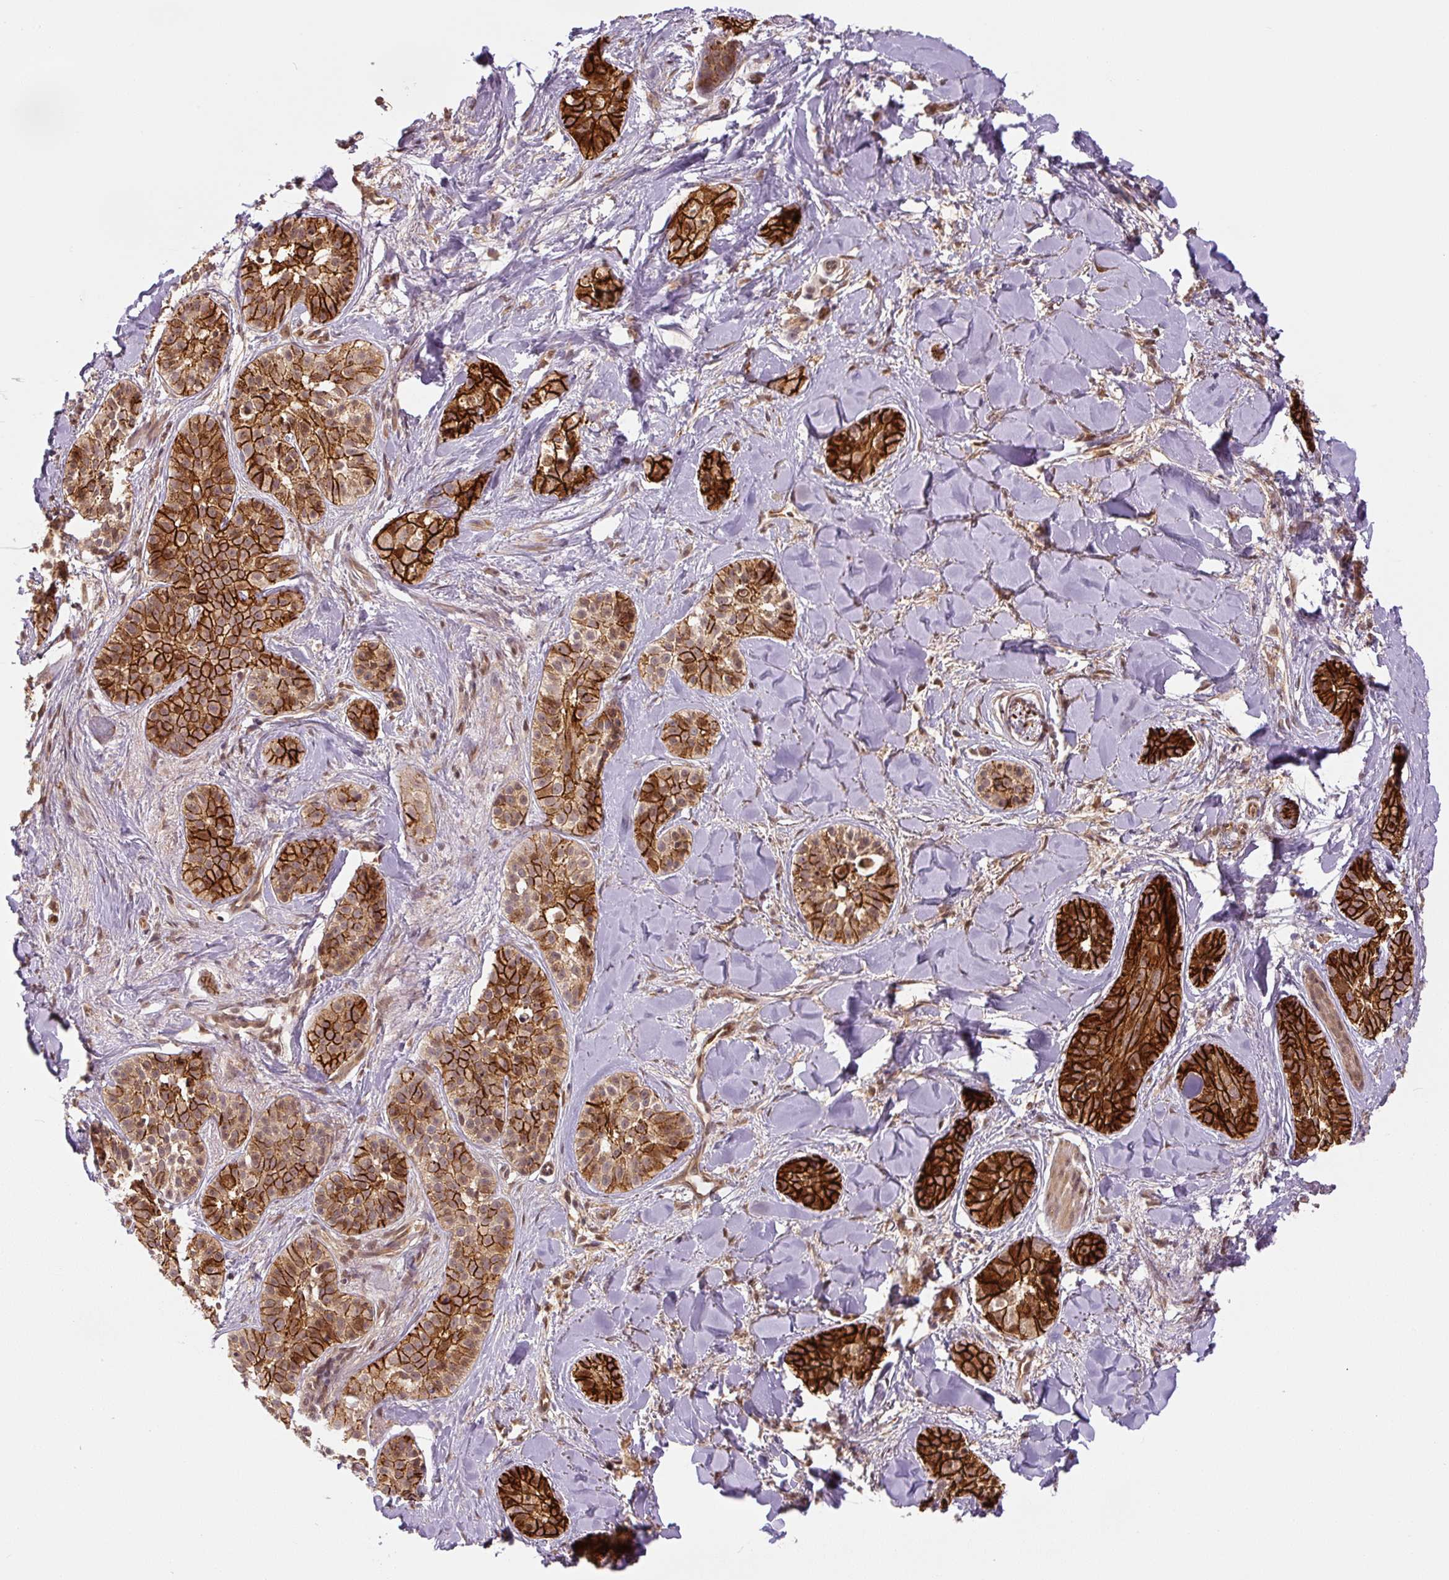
{"staining": {"intensity": "strong", "quantity": ">75%", "location": "cytoplasmic/membranous"}, "tissue": "skin cancer", "cell_type": "Tumor cells", "image_type": "cancer", "snomed": [{"axis": "morphology", "description": "Basal cell carcinoma"}, {"axis": "topography", "description": "Skin"}], "caption": "Protein staining of basal cell carcinoma (skin) tissue reveals strong cytoplasmic/membranous positivity in about >75% of tumor cells.", "gene": "ZSWIM7", "patient": {"sex": "male", "age": 52}}